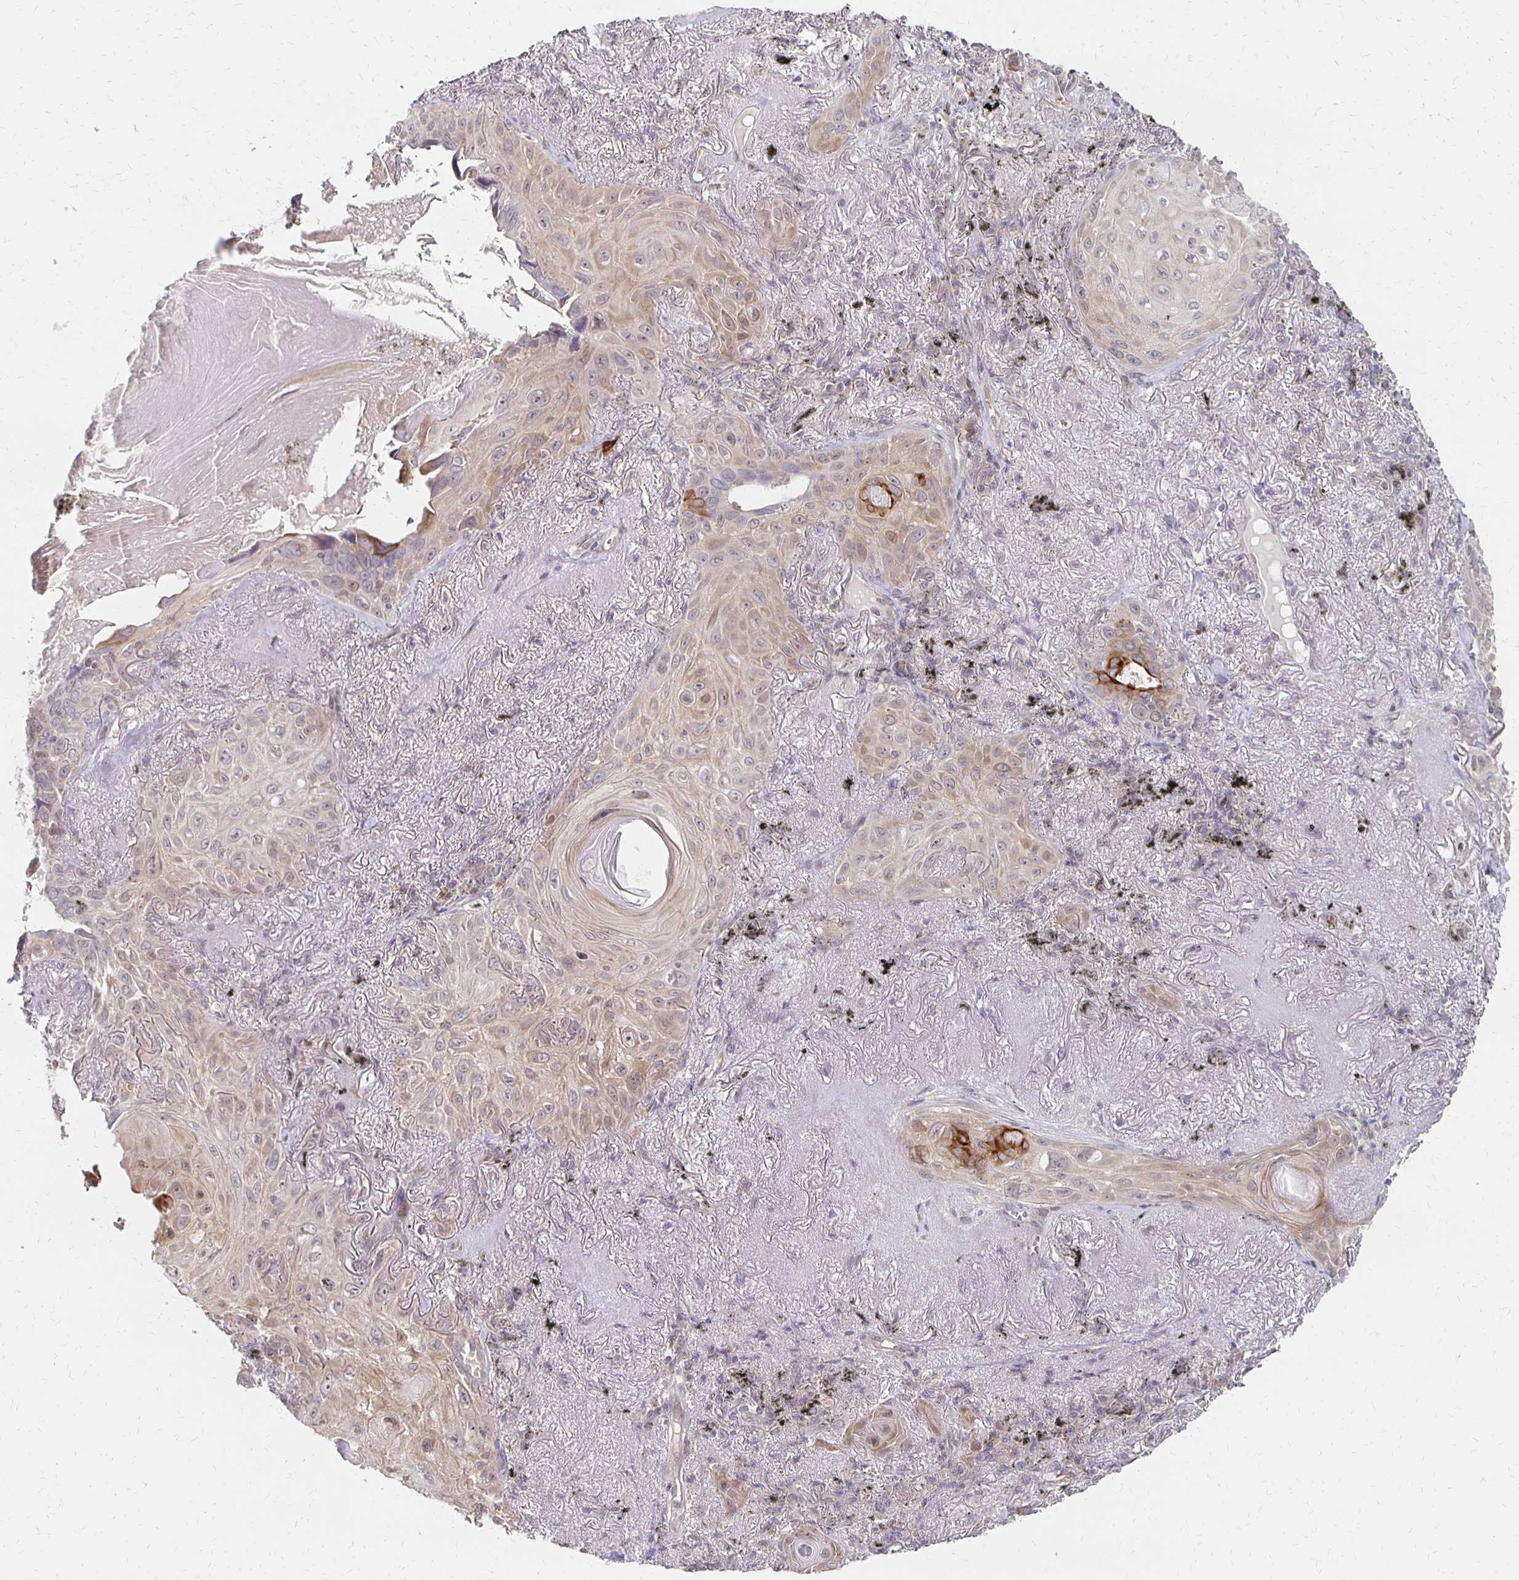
{"staining": {"intensity": "weak", "quantity": "25%-75%", "location": "cytoplasmic/membranous,nuclear"}, "tissue": "lung cancer", "cell_type": "Tumor cells", "image_type": "cancer", "snomed": [{"axis": "morphology", "description": "Squamous cell carcinoma, NOS"}, {"axis": "topography", "description": "Lung"}], "caption": "Tumor cells display low levels of weak cytoplasmic/membranous and nuclear staining in about 25%-75% of cells in human lung cancer (squamous cell carcinoma).", "gene": "PRKCB", "patient": {"sex": "male", "age": 79}}